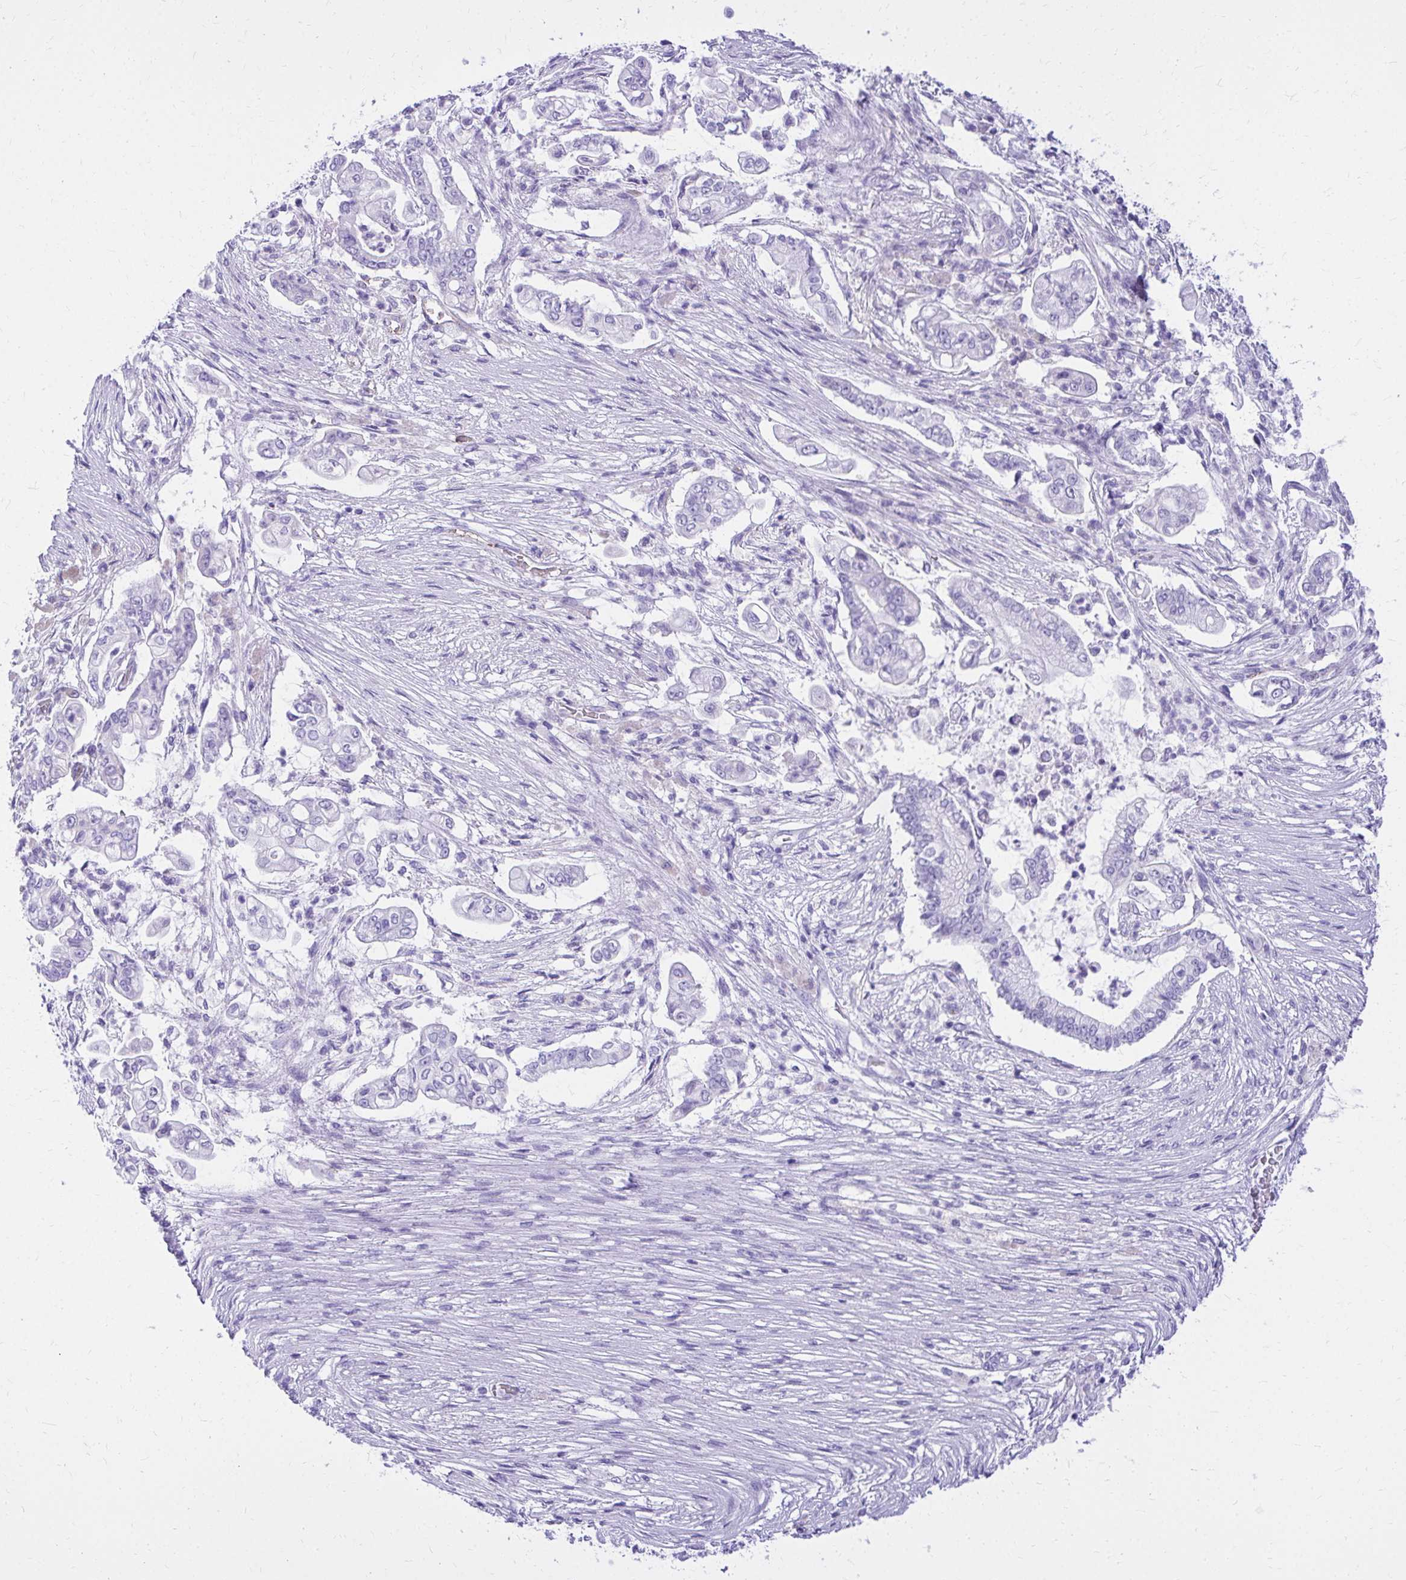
{"staining": {"intensity": "negative", "quantity": "none", "location": "none"}, "tissue": "pancreatic cancer", "cell_type": "Tumor cells", "image_type": "cancer", "snomed": [{"axis": "morphology", "description": "Adenocarcinoma, NOS"}, {"axis": "topography", "description": "Pancreas"}], "caption": "The micrograph displays no significant expression in tumor cells of adenocarcinoma (pancreatic).", "gene": "PELI3", "patient": {"sex": "female", "age": 69}}